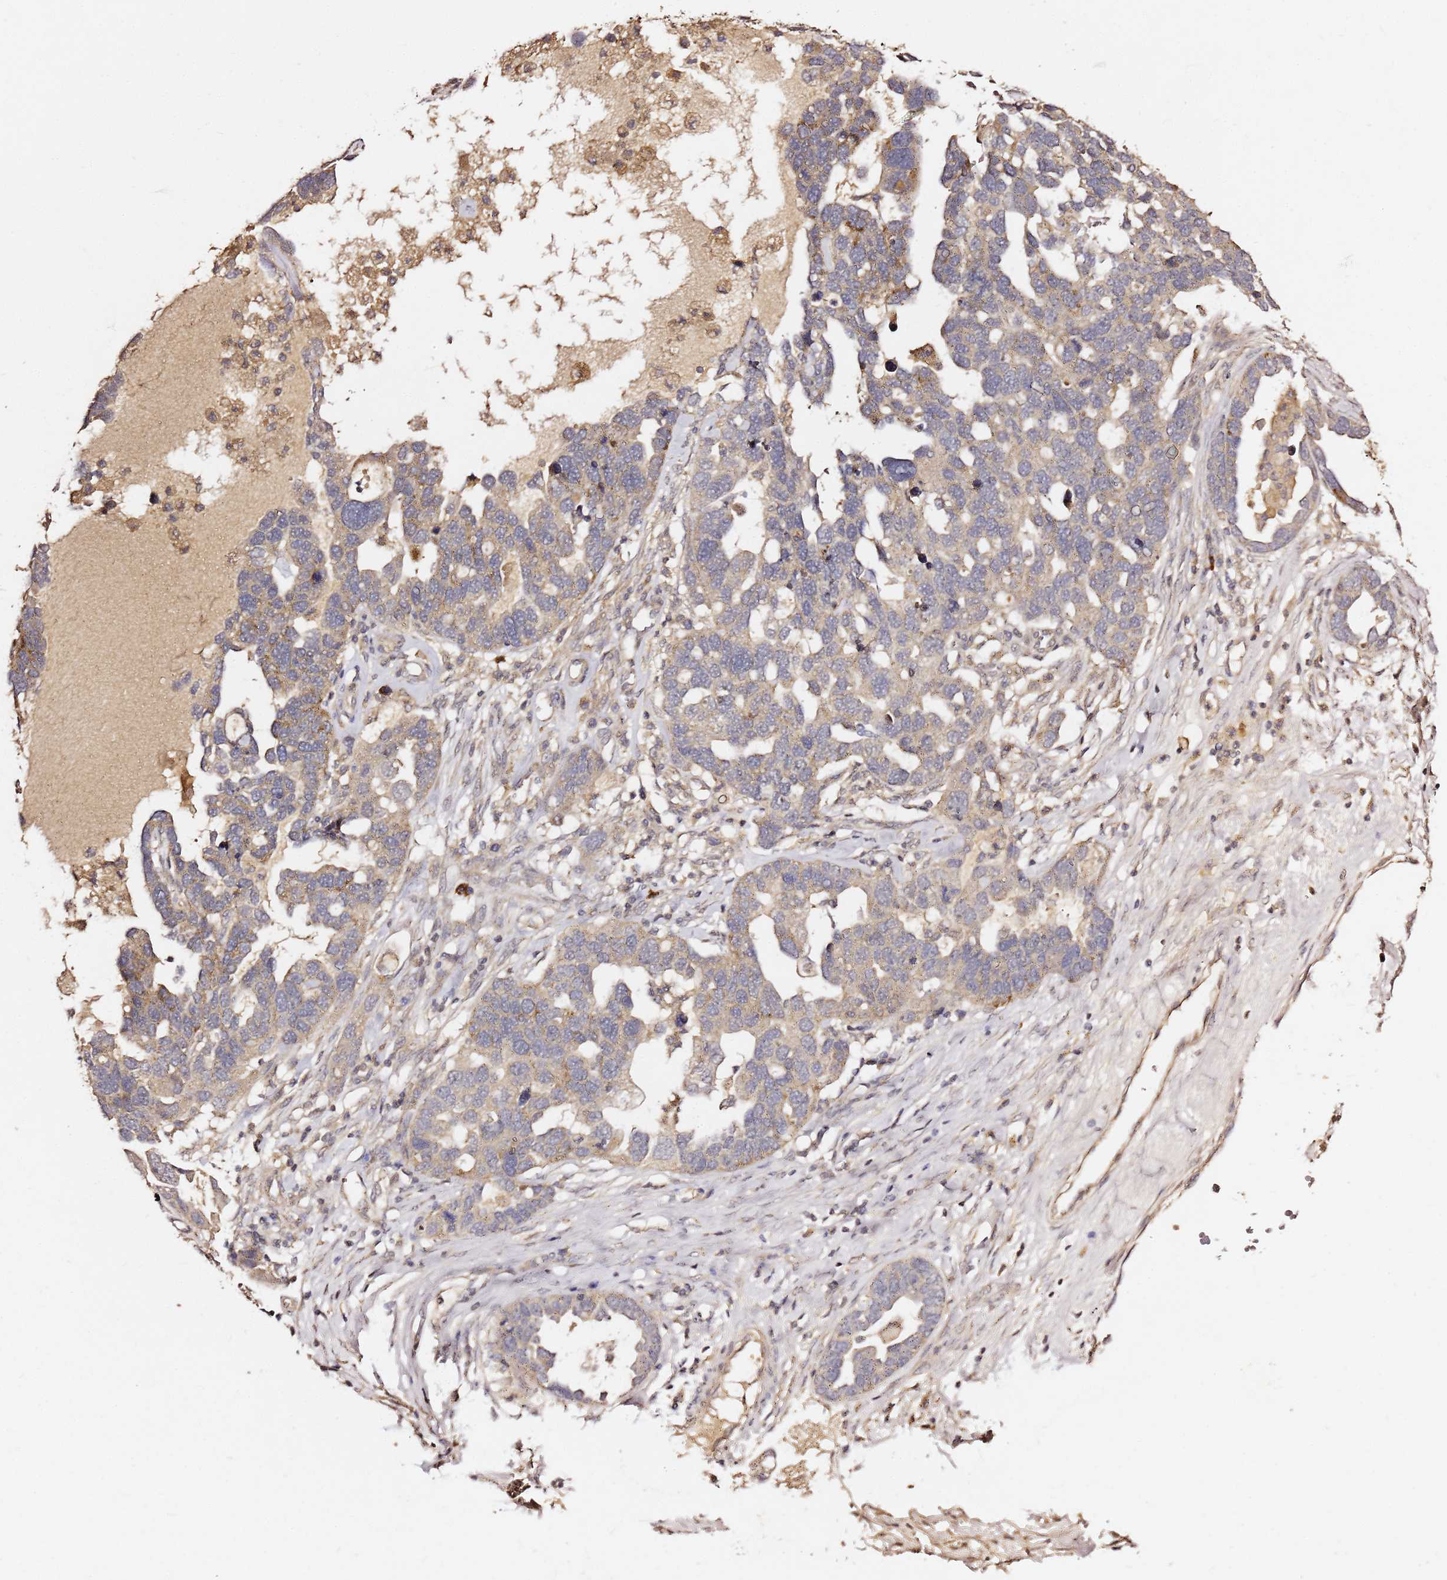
{"staining": {"intensity": "weak", "quantity": "<25%", "location": "cytoplasmic/membranous"}, "tissue": "ovarian cancer", "cell_type": "Tumor cells", "image_type": "cancer", "snomed": [{"axis": "morphology", "description": "Cystadenocarcinoma, serous, NOS"}, {"axis": "topography", "description": "Ovary"}], "caption": "IHC photomicrograph of ovarian cancer (serous cystadenocarcinoma) stained for a protein (brown), which reveals no expression in tumor cells.", "gene": "C6orf136", "patient": {"sex": "female", "age": 54}}